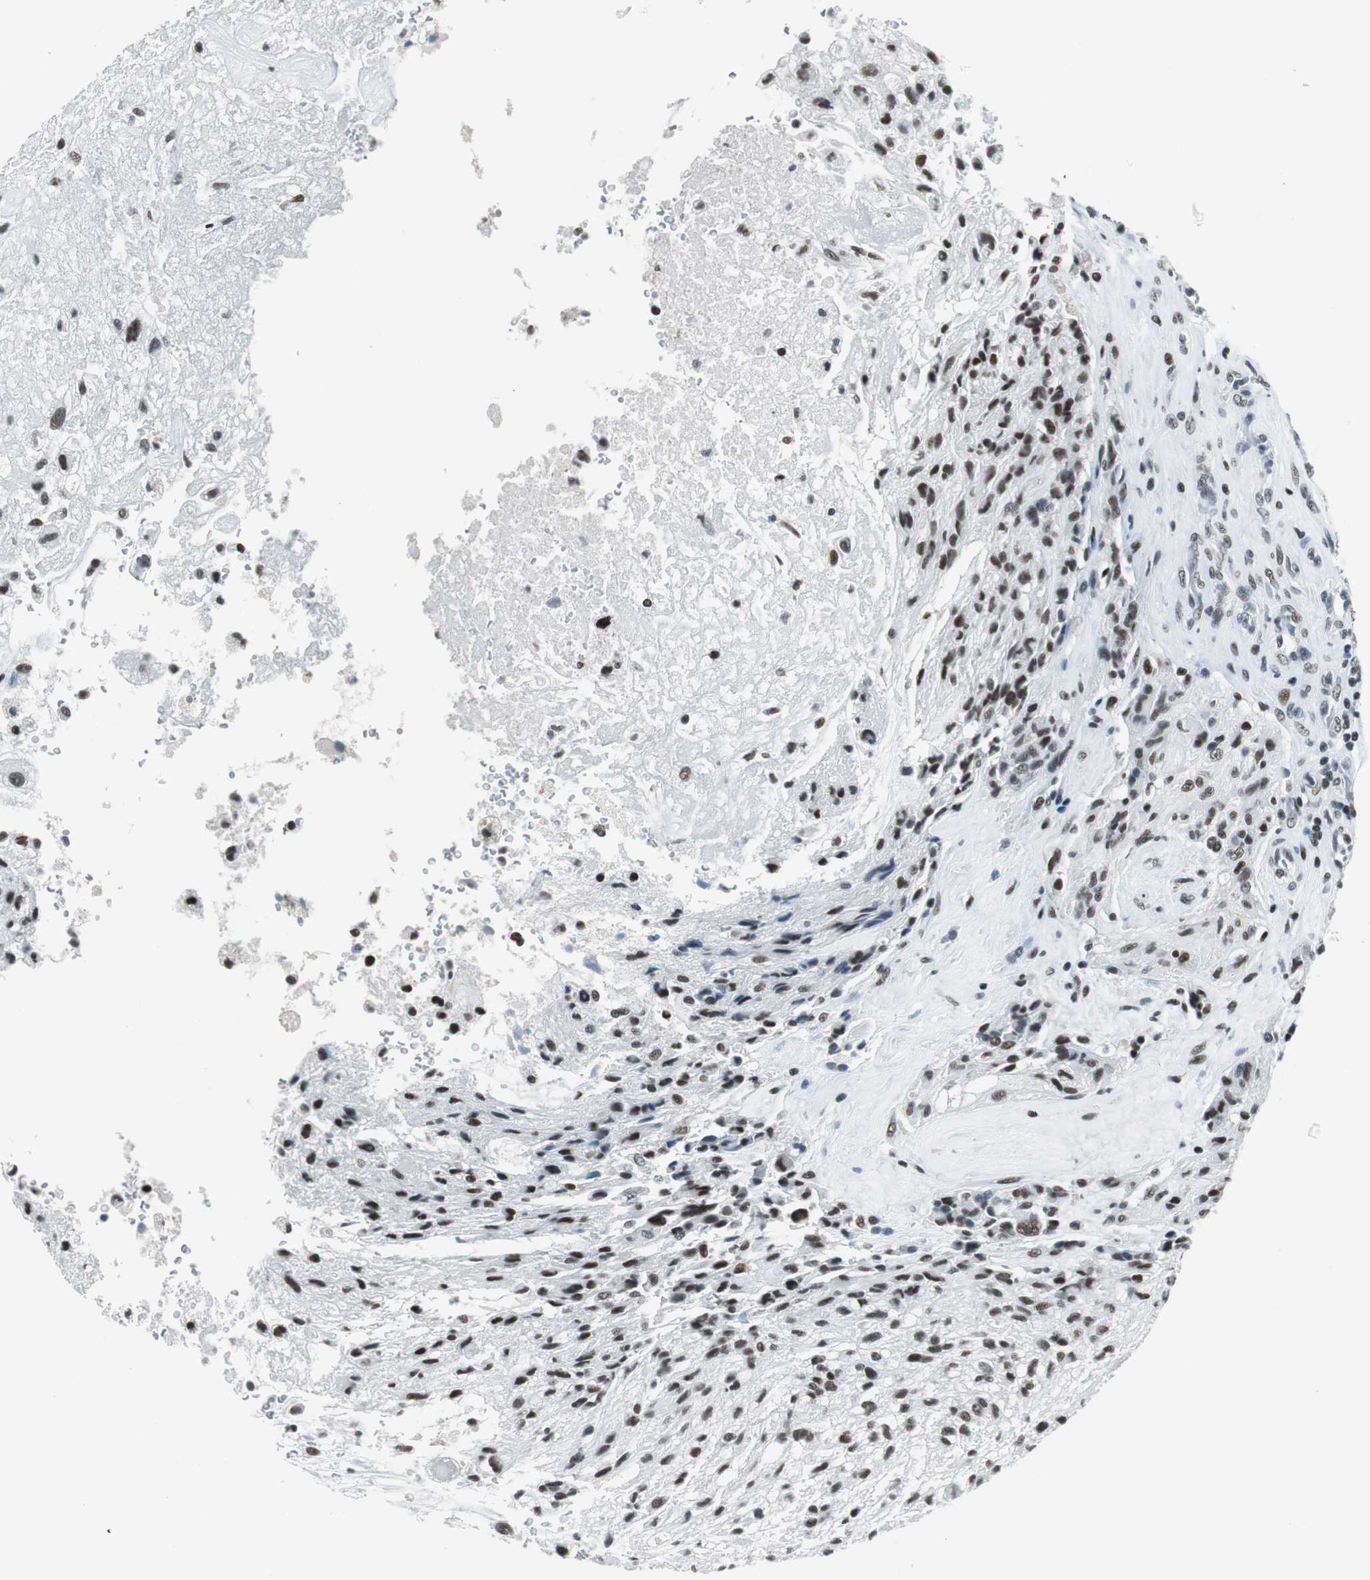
{"staining": {"intensity": "moderate", "quantity": "25%-75%", "location": "nuclear"}, "tissue": "glioma", "cell_type": "Tumor cells", "image_type": "cancer", "snomed": [{"axis": "morphology", "description": "Normal tissue, NOS"}, {"axis": "morphology", "description": "Glioma, malignant, High grade"}, {"axis": "topography", "description": "Cerebral cortex"}], "caption": "The histopathology image demonstrates a brown stain indicating the presence of a protein in the nuclear of tumor cells in glioma.", "gene": "HDAC3", "patient": {"sex": "male", "age": 56}}